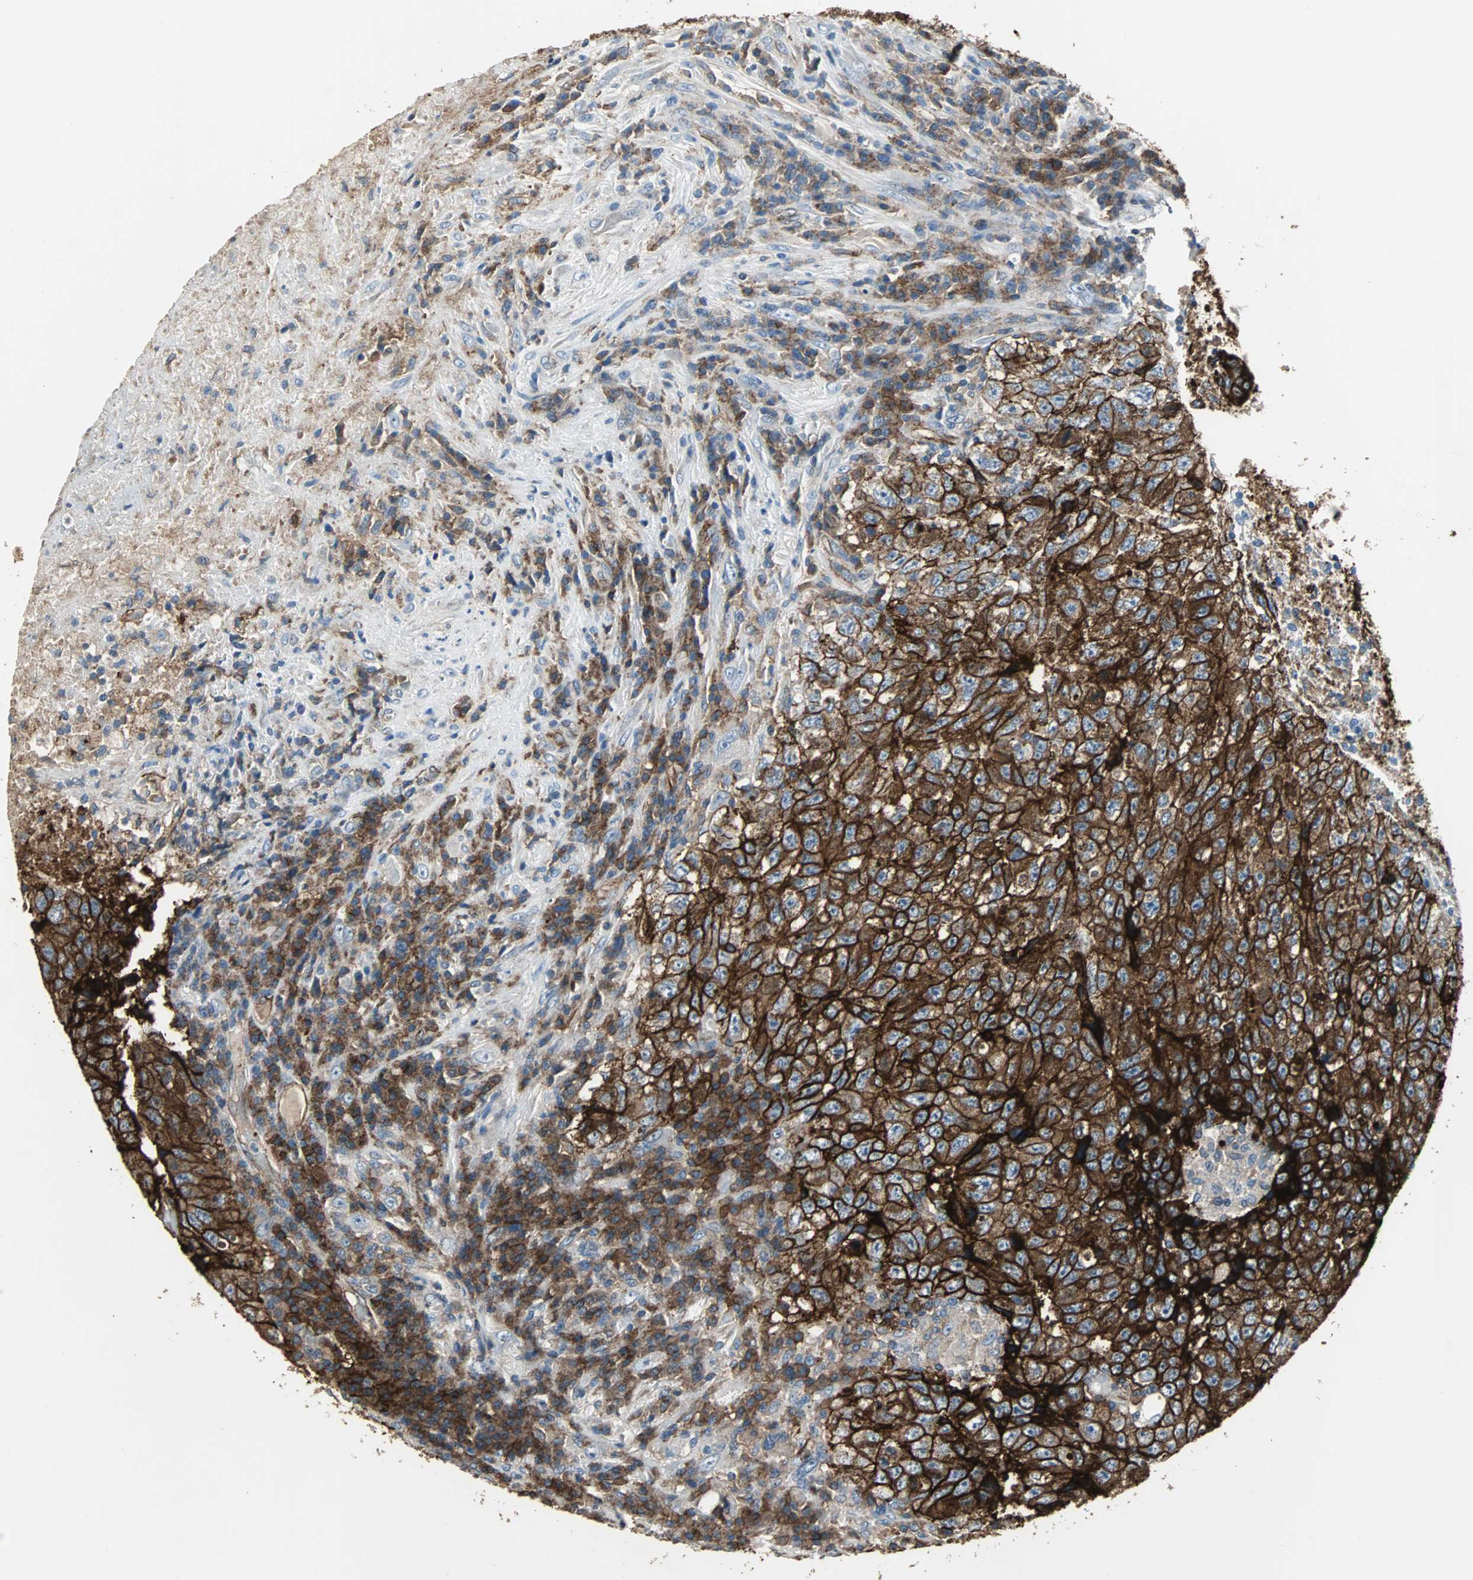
{"staining": {"intensity": "strong", "quantity": ">75%", "location": "cytoplasmic/membranous"}, "tissue": "testis cancer", "cell_type": "Tumor cells", "image_type": "cancer", "snomed": [{"axis": "morphology", "description": "Necrosis, NOS"}, {"axis": "morphology", "description": "Carcinoma, Embryonal, NOS"}, {"axis": "topography", "description": "Testis"}], "caption": "Protein staining of testis cancer (embryonal carcinoma) tissue displays strong cytoplasmic/membranous staining in approximately >75% of tumor cells.", "gene": "F11R", "patient": {"sex": "male", "age": 19}}